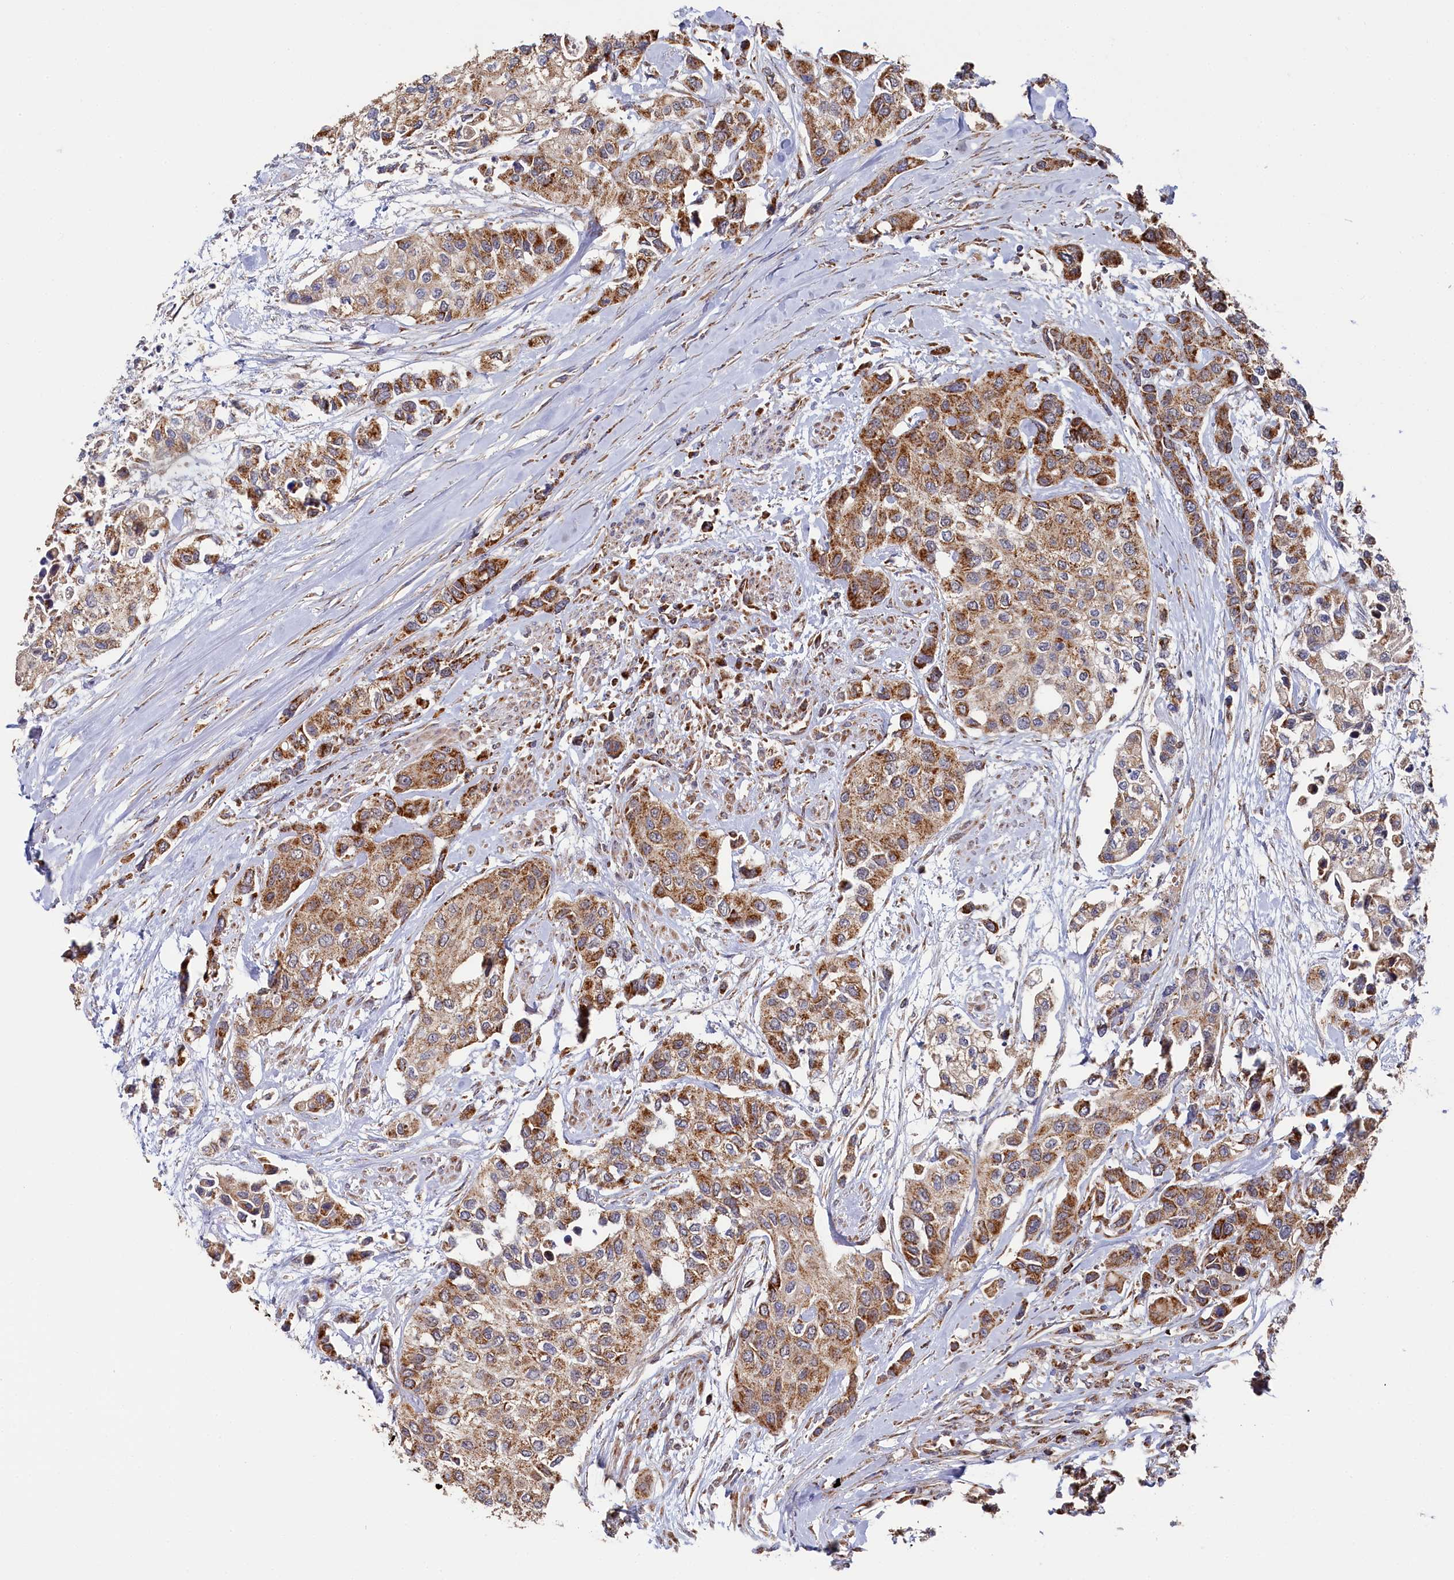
{"staining": {"intensity": "moderate", "quantity": ">75%", "location": "cytoplasmic/membranous"}, "tissue": "urothelial cancer", "cell_type": "Tumor cells", "image_type": "cancer", "snomed": [{"axis": "morphology", "description": "Normal tissue, NOS"}, {"axis": "morphology", "description": "Urothelial carcinoma, High grade"}, {"axis": "topography", "description": "Vascular tissue"}, {"axis": "topography", "description": "Urinary bladder"}], "caption": "The photomicrograph displays immunohistochemical staining of urothelial cancer. There is moderate cytoplasmic/membranous staining is appreciated in approximately >75% of tumor cells.", "gene": "HAUS2", "patient": {"sex": "female", "age": 56}}